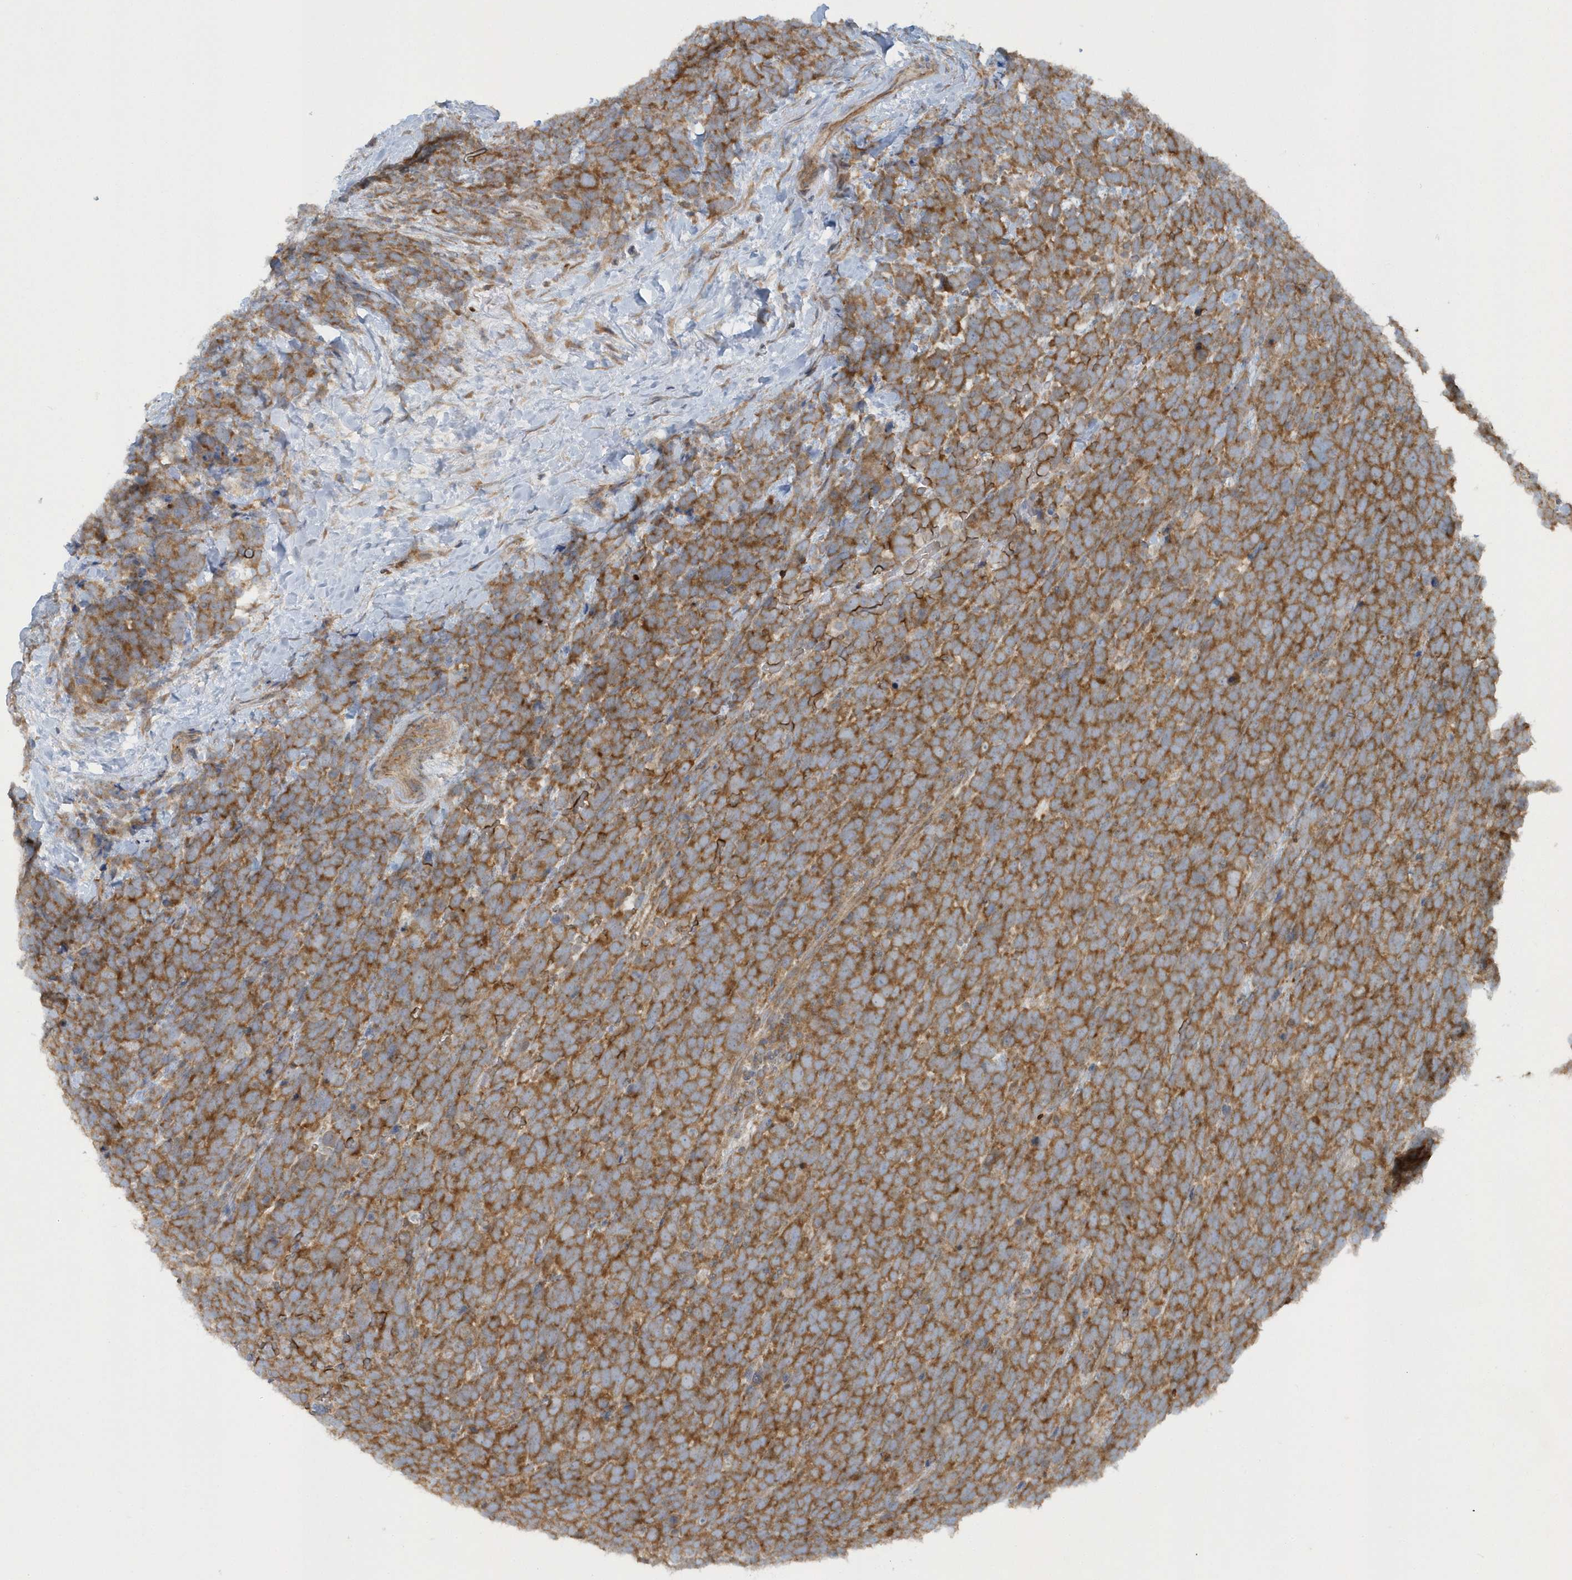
{"staining": {"intensity": "strong", "quantity": ">75%", "location": "cytoplasmic/membranous"}, "tissue": "urothelial cancer", "cell_type": "Tumor cells", "image_type": "cancer", "snomed": [{"axis": "morphology", "description": "Urothelial carcinoma, High grade"}, {"axis": "topography", "description": "Urinary bladder"}], "caption": "Approximately >75% of tumor cells in human urothelial carcinoma (high-grade) display strong cytoplasmic/membranous protein positivity as visualized by brown immunohistochemical staining.", "gene": "CNOT10", "patient": {"sex": "female", "age": 82}}